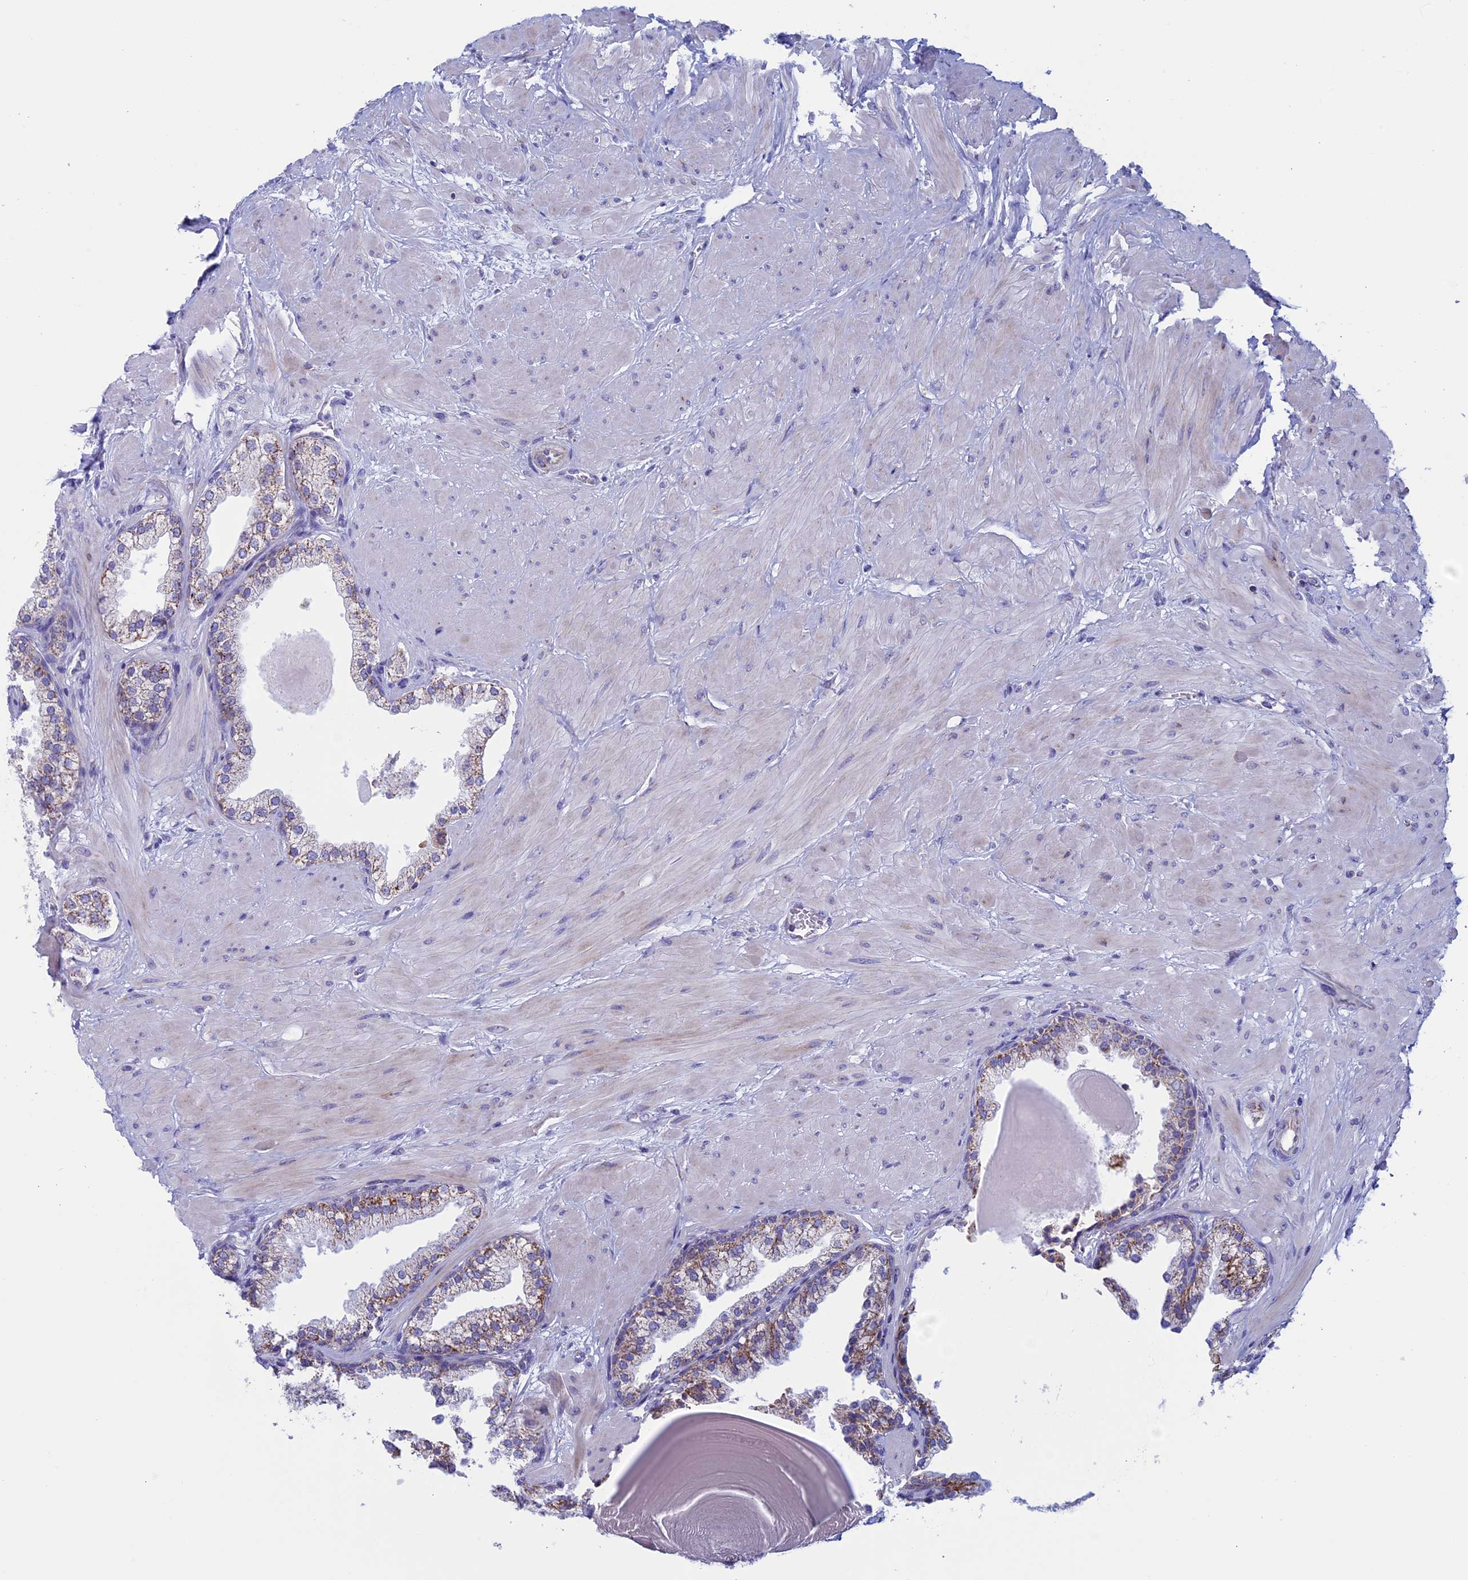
{"staining": {"intensity": "moderate", "quantity": "25%-75%", "location": "cytoplasmic/membranous"}, "tissue": "prostate", "cell_type": "Glandular cells", "image_type": "normal", "snomed": [{"axis": "morphology", "description": "Normal tissue, NOS"}, {"axis": "topography", "description": "Prostate"}], "caption": "This histopathology image reveals IHC staining of normal prostate, with medium moderate cytoplasmic/membranous expression in approximately 25%-75% of glandular cells.", "gene": "NDUFB9", "patient": {"sex": "male", "age": 48}}